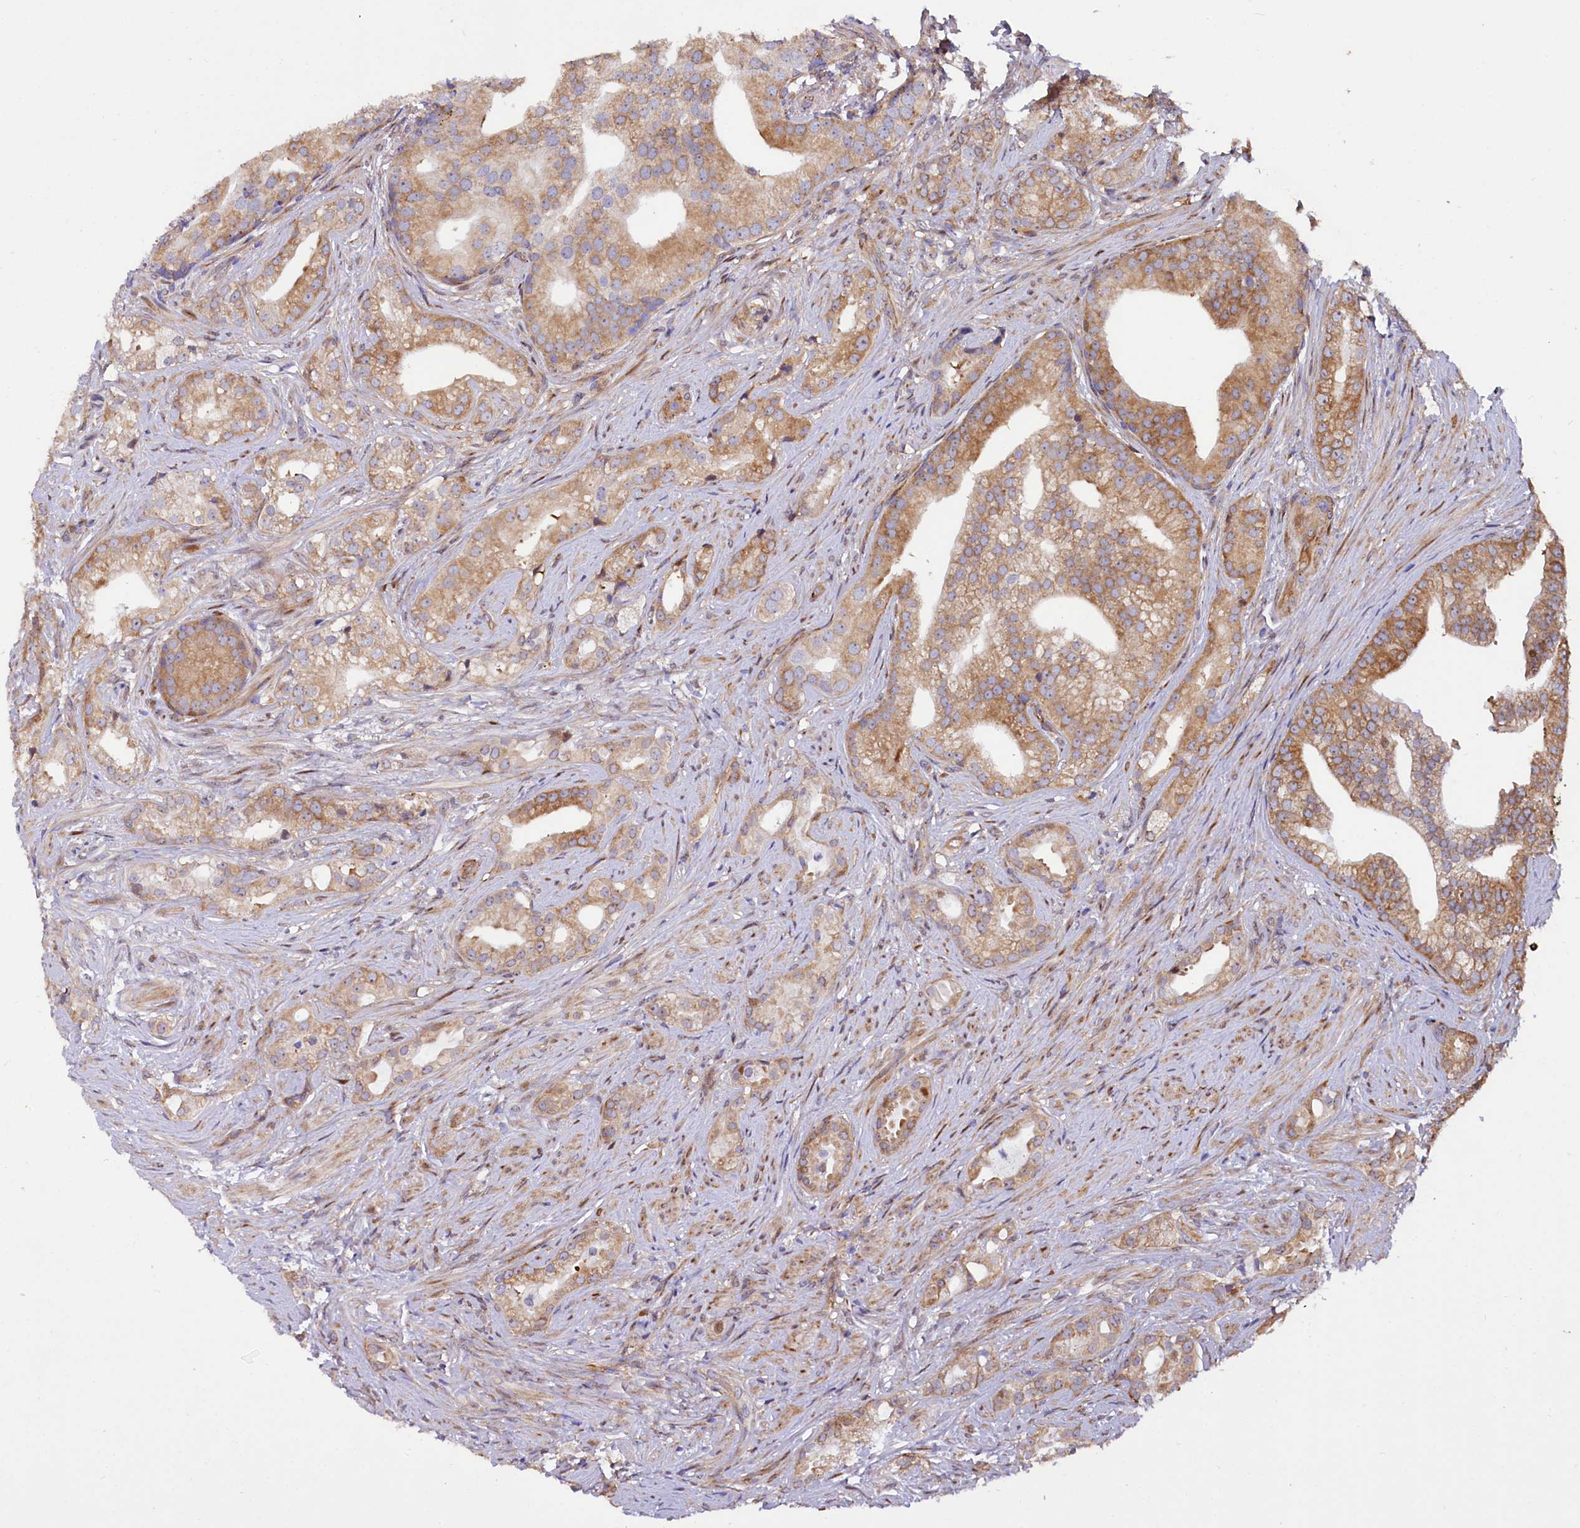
{"staining": {"intensity": "moderate", "quantity": ">75%", "location": "cytoplasmic/membranous"}, "tissue": "prostate cancer", "cell_type": "Tumor cells", "image_type": "cancer", "snomed": [{"axis": "morphology", "description": "Adenocarcinoma, Low grade"}, {"axis": "topography", "description": "Prostate"}], "caption": "An image of prostate cancer stained for a protein demonstrates moderate cytoplasmic/membranous brown staining in tumor cells.", "gene": "PDZRN3", "patient": {"sex": "male", "age": 71}}